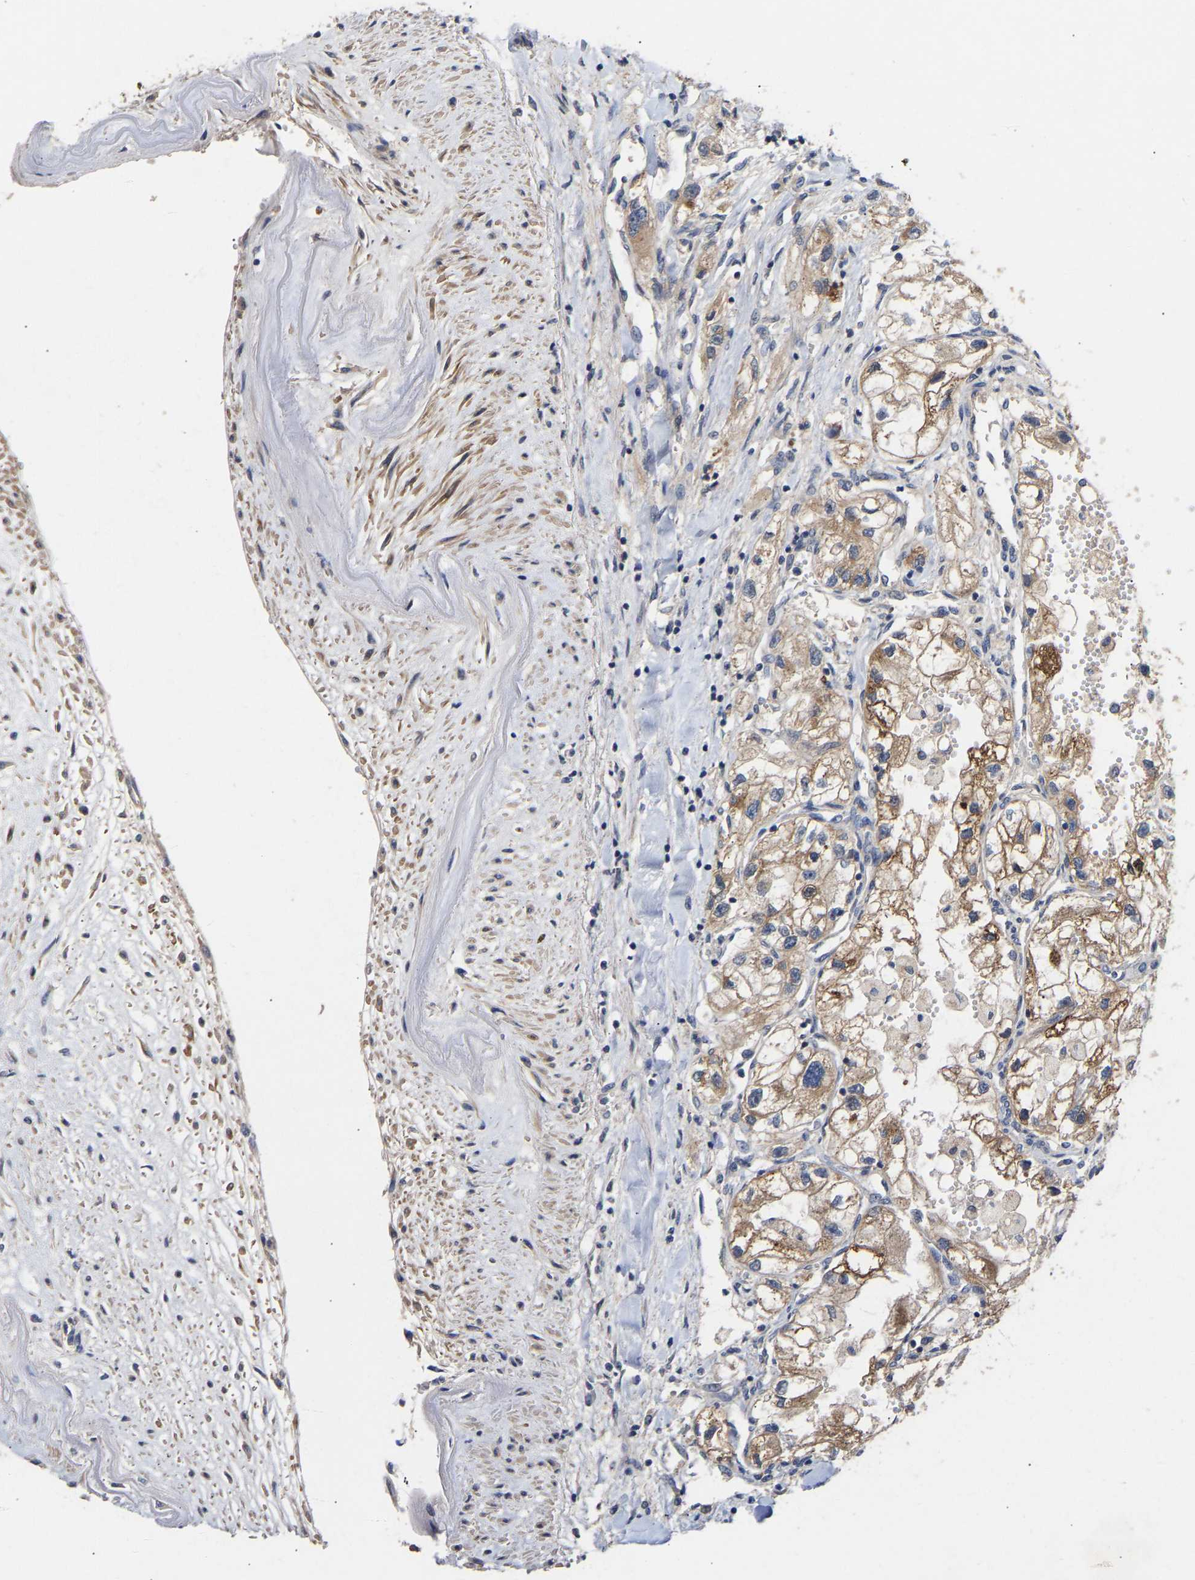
{"staining": {"intensity": "moderate", "quantity": ">75%", "location": "cytoplasmic/membranous"}, "tissue": "renal cancer", "cell_type": "Tumor cells", "image_type": "cancer", "snomed": [{"axis": "morphology", "description": "Adenocarcinoma, NOS"}, {"axis": "topography", "description": "Kidney"}], "caption": "Human renal cancer (adenocarcinoma) stained for a protein (brown) demonstrates moderate cytoplasmic/membranous positive staining in about >75% of tumor cells.", "gene": "KASH5", "patient": {"sex": "female", "age": 70}}